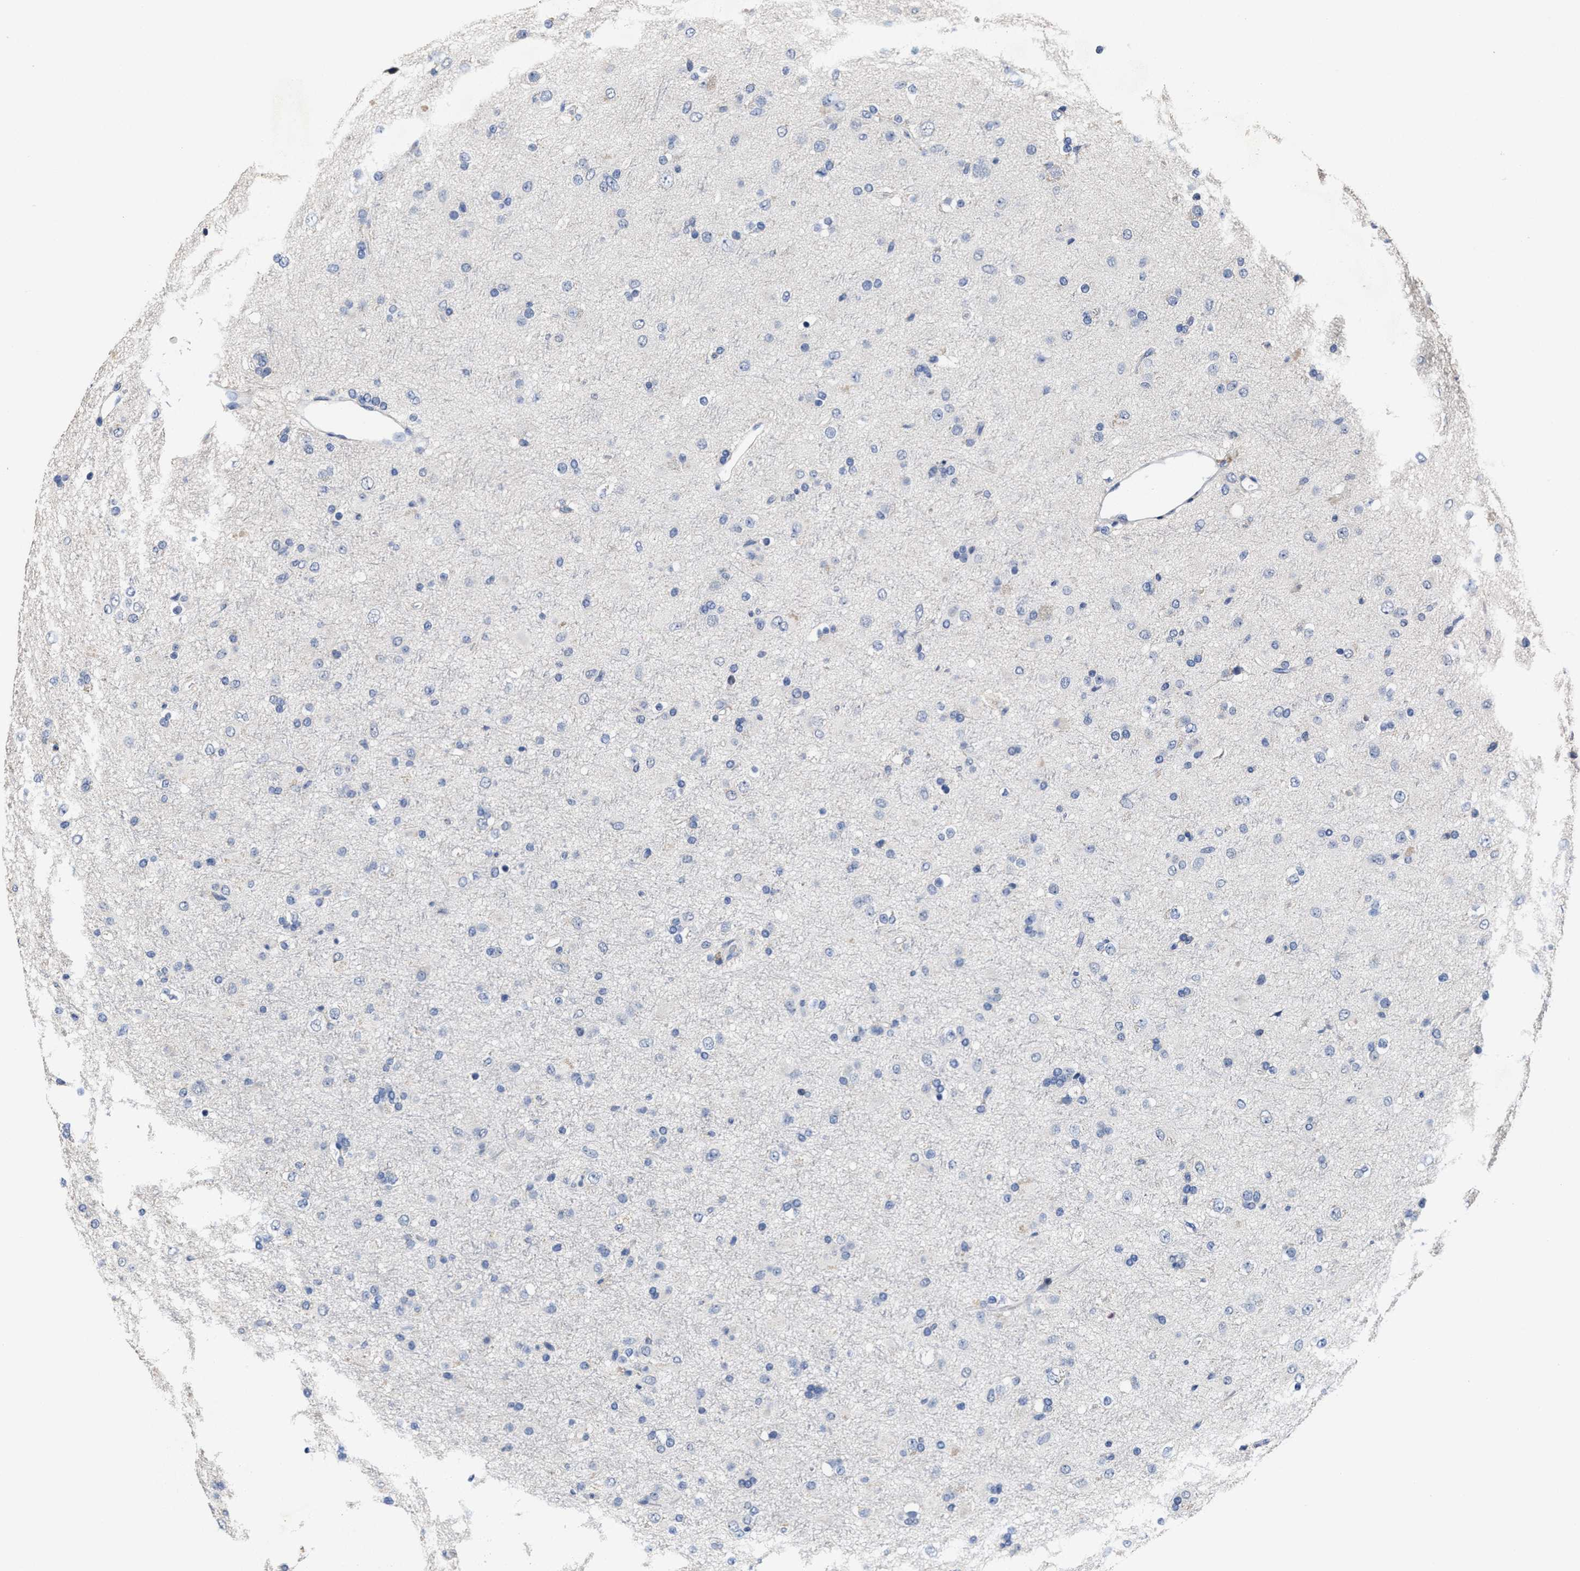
{"staining": {"intensity": "negative", "quantity": "none", "location": "none"}, "tissue": "glioma", "cell_type": "Tumor cells", "image_type": "cancer", "snomed": [{"axis": "morphology", "description": "Glioma, malignant, Low grade"}, {"axis": "topography", "description": "Brain"}], "caption": "DAB immunohistochemical staining of malignant glioma (low-grade) demonstrates no significant expression in tumor cells.", "gene": "ZFAT", "patient": {"sex": "male", "age": 65}}